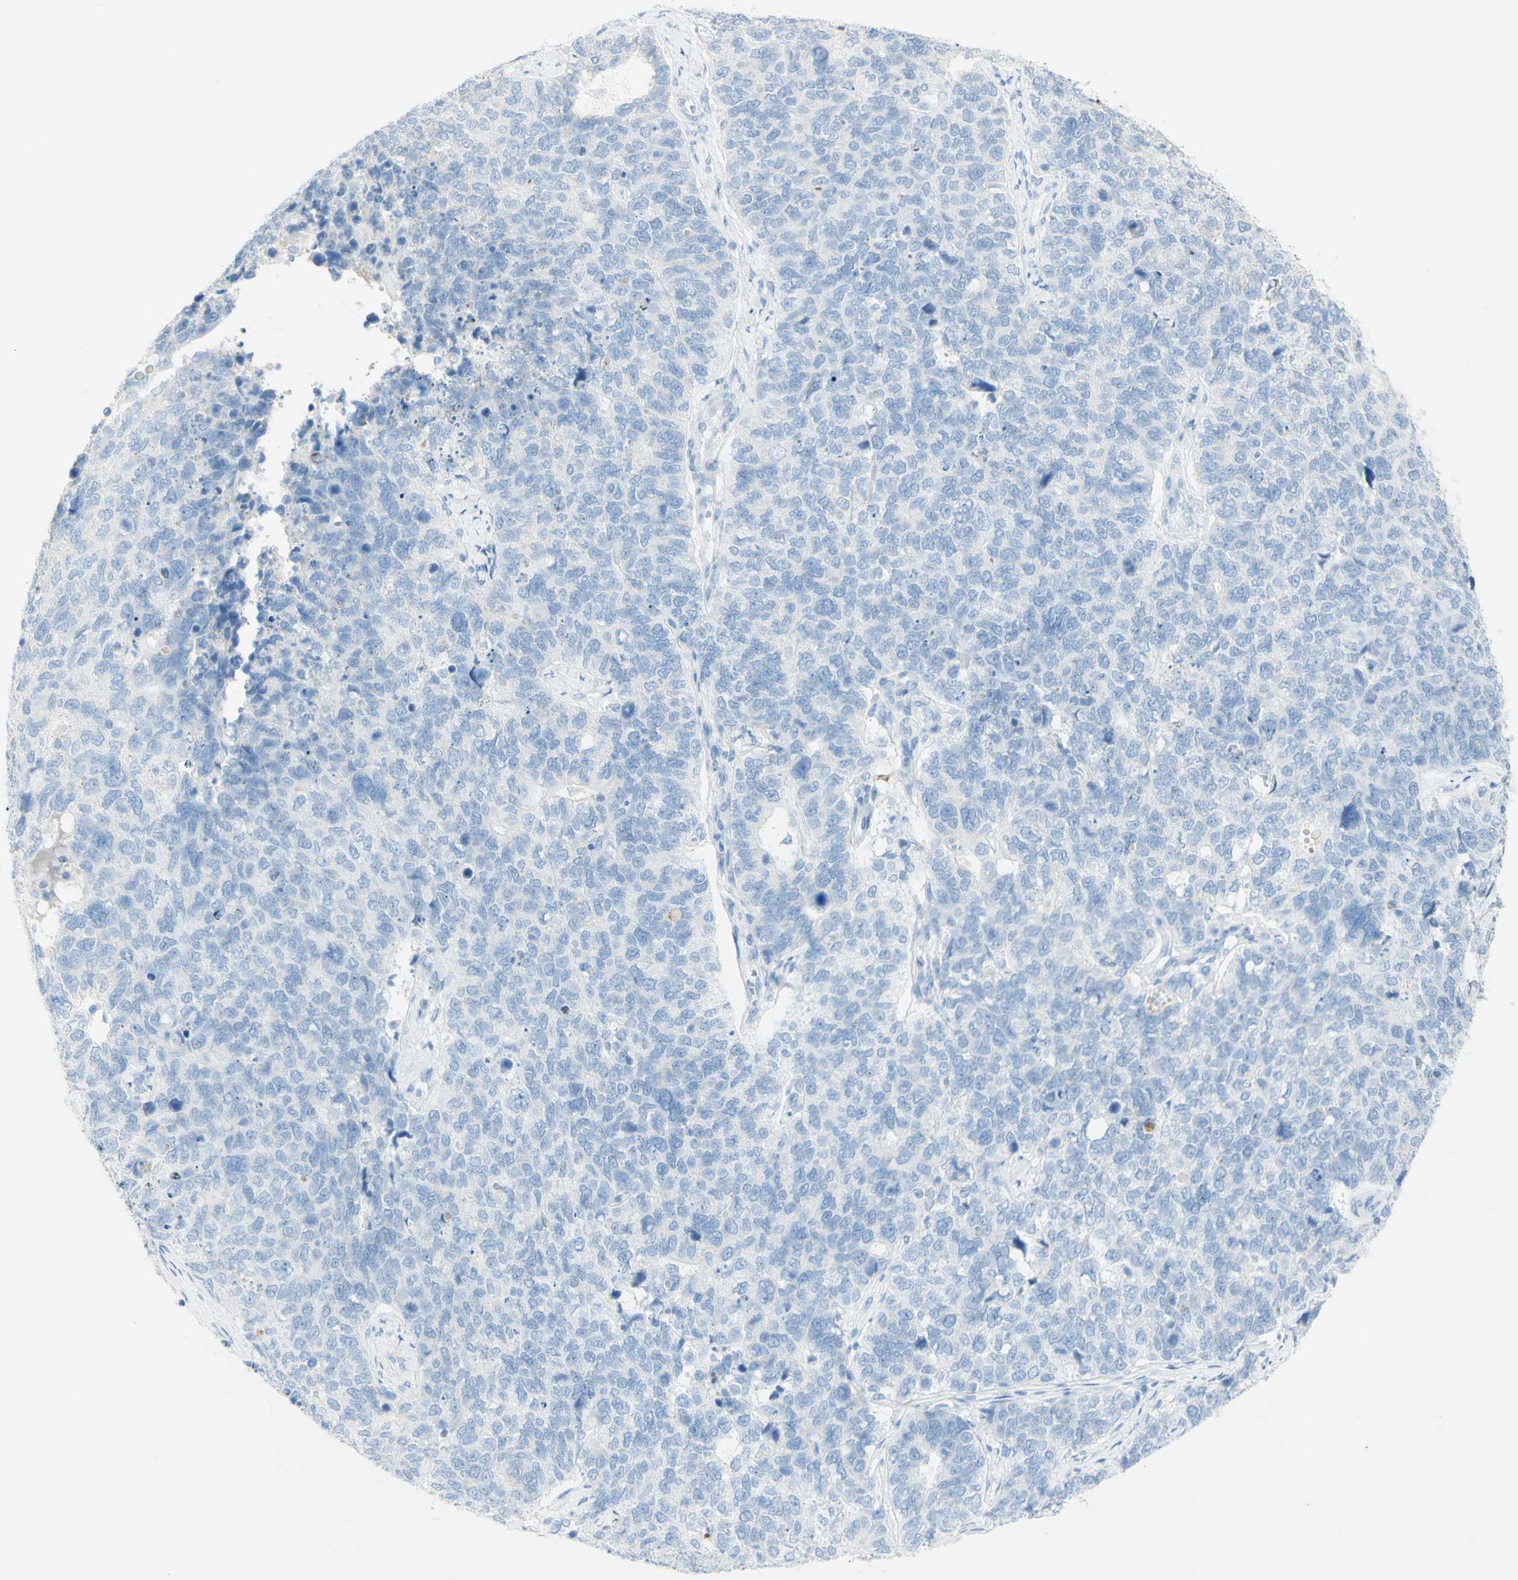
{"staining": {"intensity": "negative", "quantity": "none", "location": "none"}, "tissue": "cervical cancer", "cell_type": "Tumor cells", "image_type": "cancer", "snomed": [{"axis": "morphology", "description": "Squamous cell carcinoma, NOS"}, {"axis": "topography", "description": "Cervix"}], "caption": "Cervical cancer (squamous cell carcinoma) was stained to show a protein in brown. There is no significant staining in tumor cells.", "gene": "LETM1", "patient": {"sex": "female", "age": 63}}